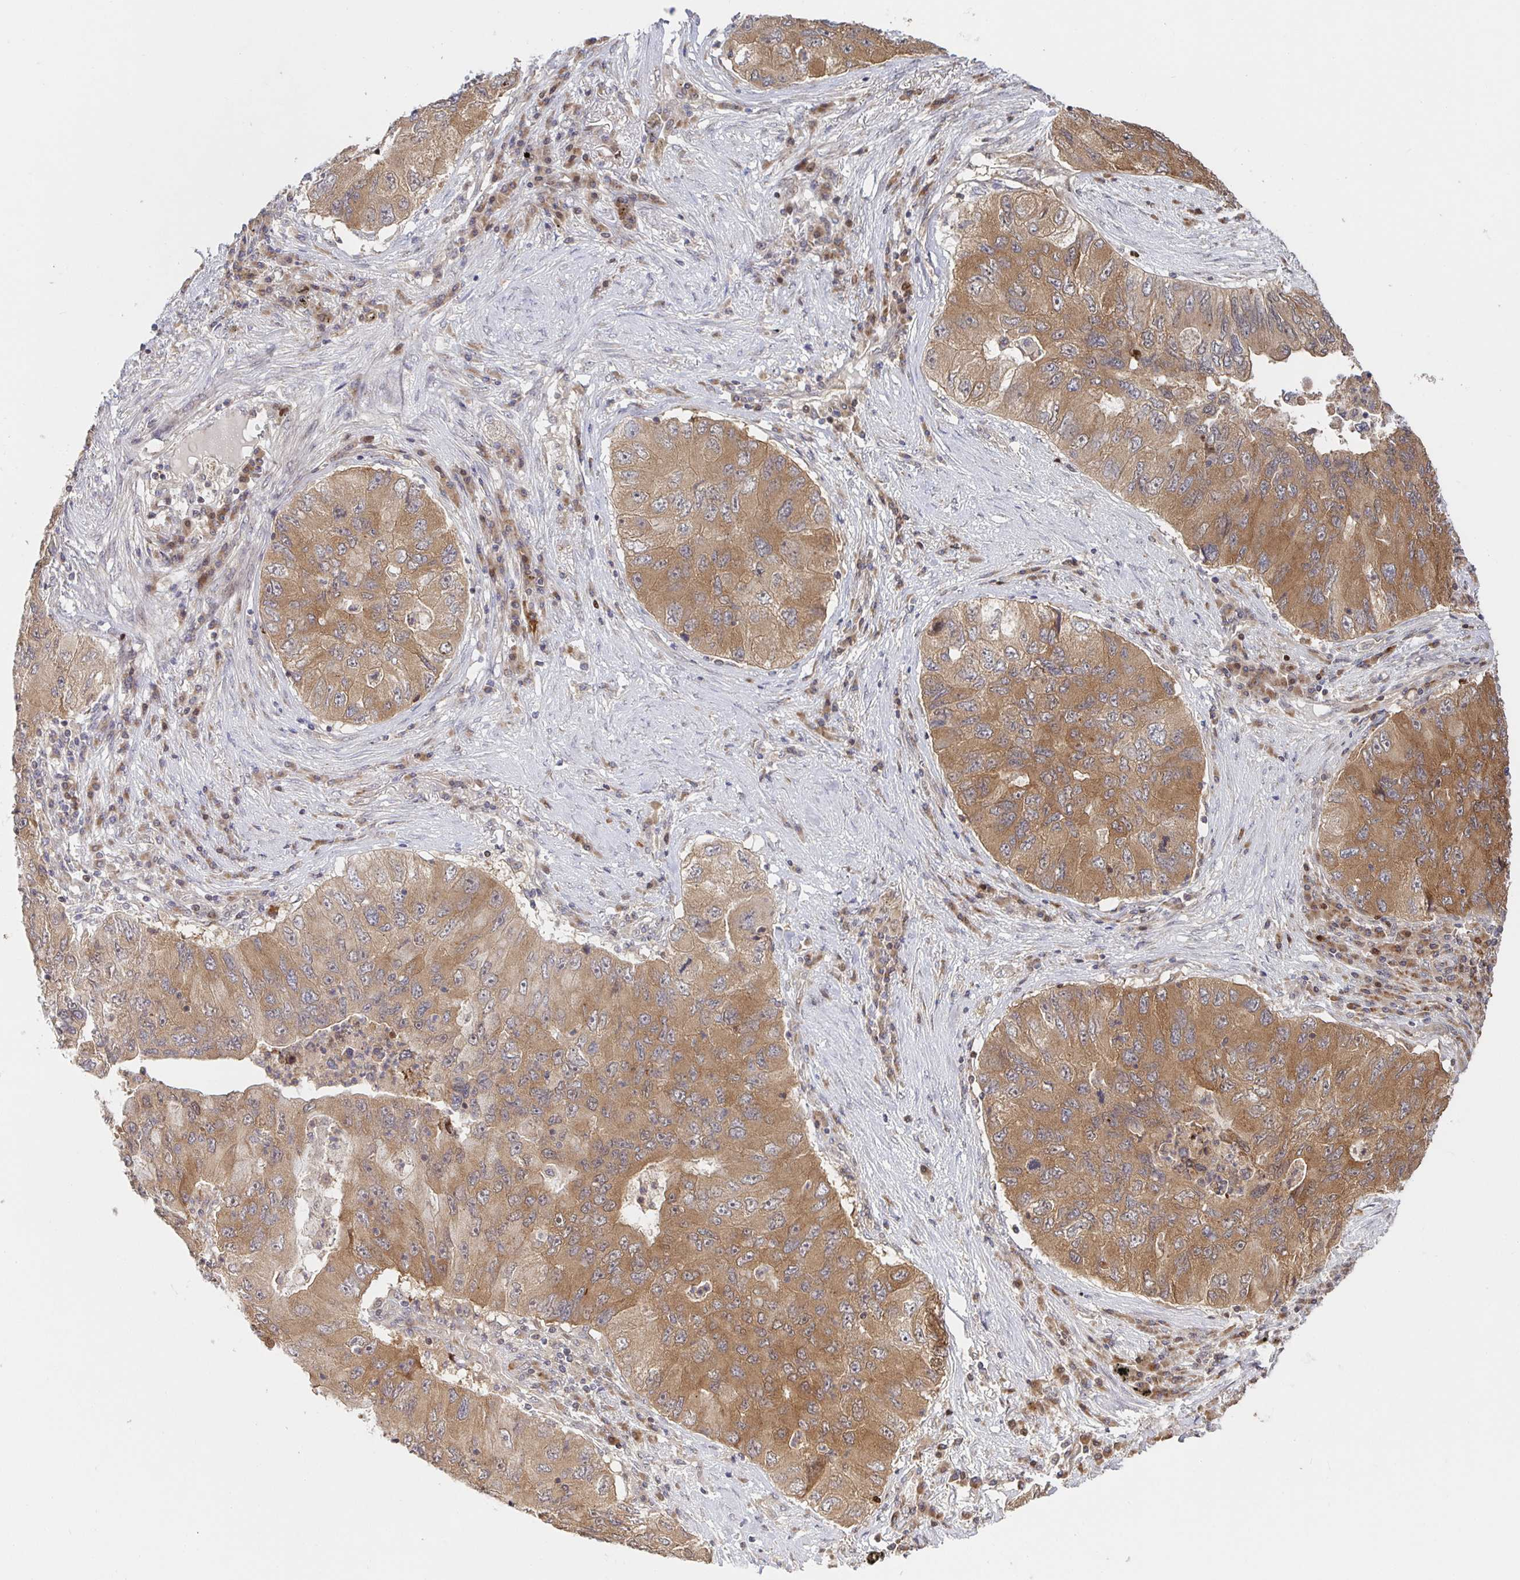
{"staining": {"intensity": "moderate", "quantity": ">75%", "location": "cytoplasmic/membranous"}, "tissue": "lung cancer", "cell_type": "Tumor cells", "image_type": "cancer", "snomed": [{"axis": "morphology", "description": "Adenocarcinoma, NOS"}, {"axis": "morphology", "description": "Adenocarcinoma, metastatic, NOS"}, {"axis": "topography", "description": "Lymph node"}, {"axis": "topography", "description": "Lung"}], "caption": "A micrograph of lung cancer (adenocarcinoma) stained for a protein exhibits moderate cytoplasmic/membranous brown staining in tumor cells.", "gene": "AACS", "patient": {"sex": "female", "age": 54}}